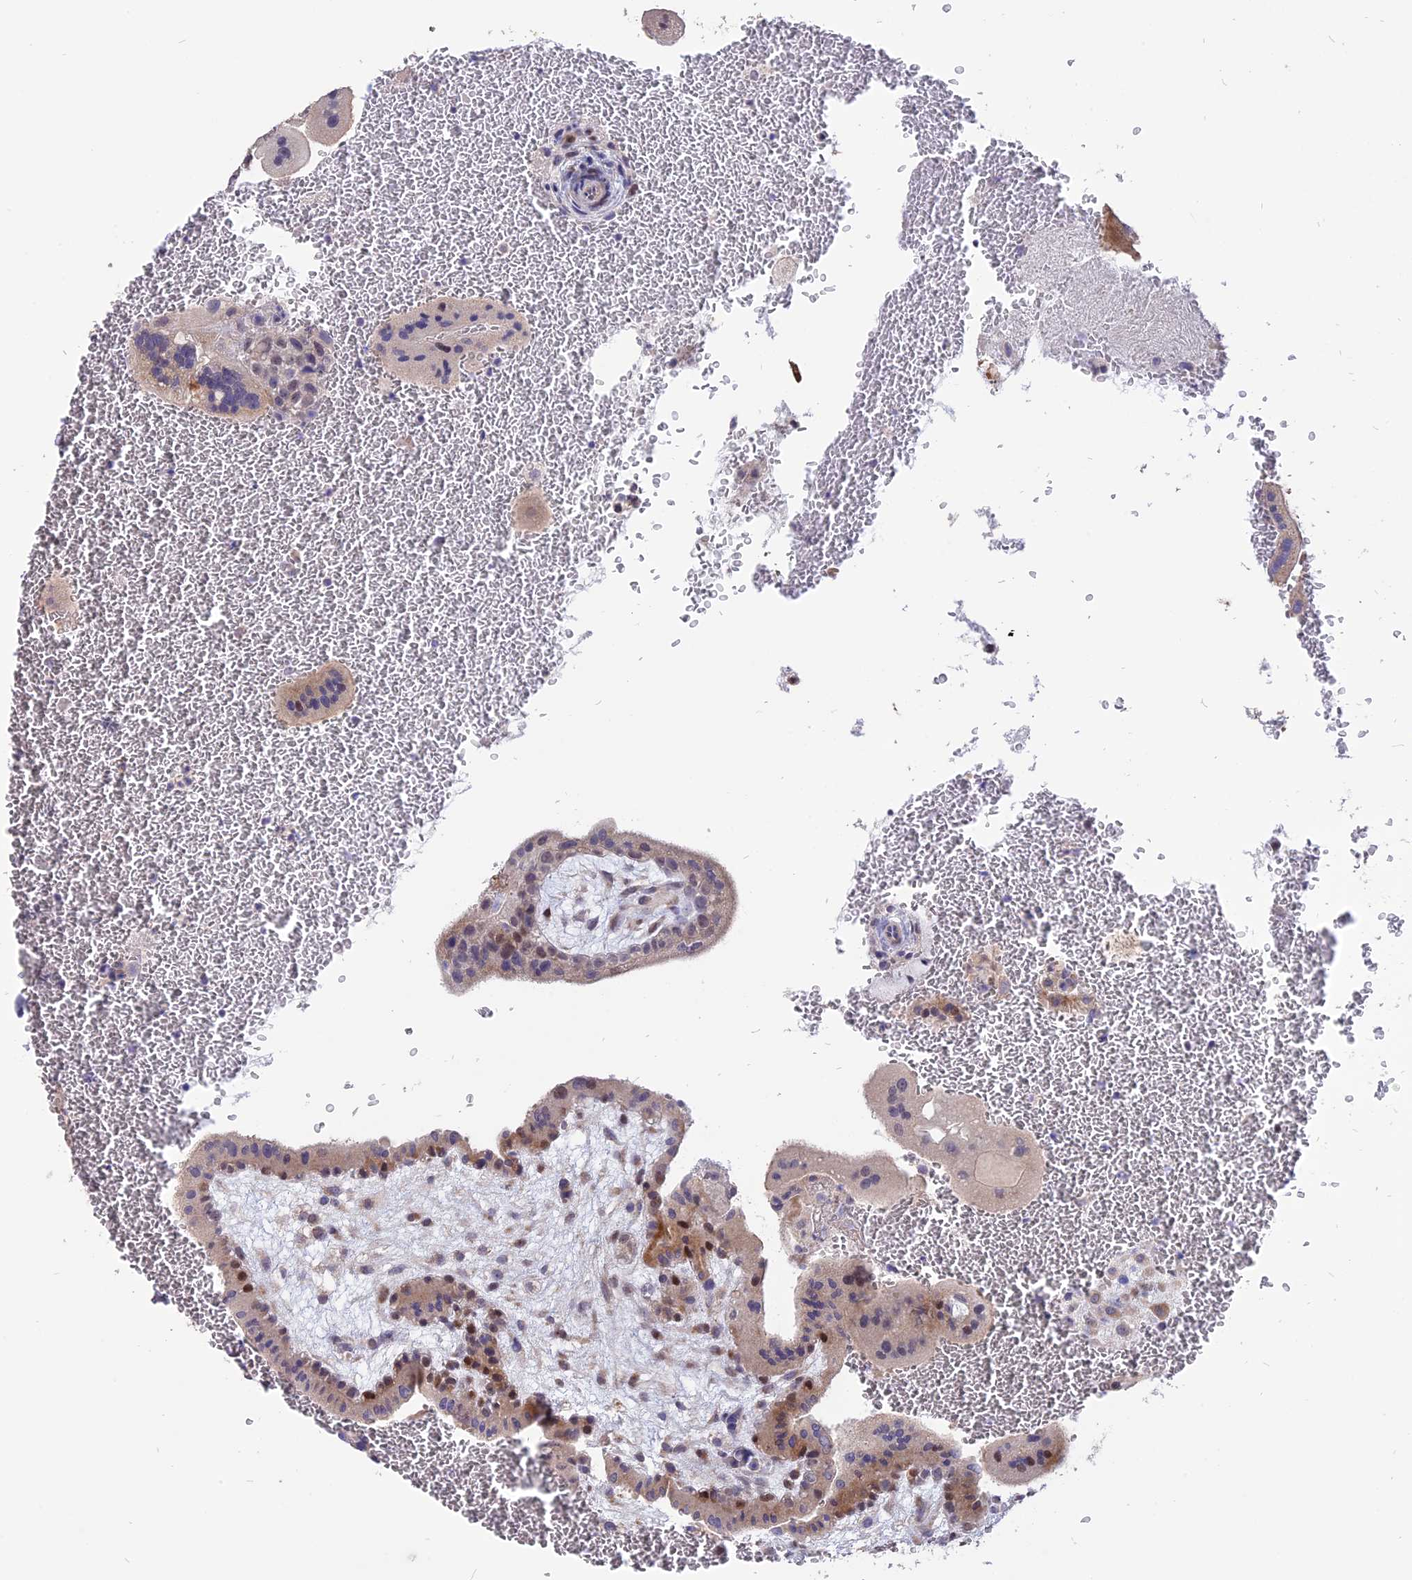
{"staining": {"intensity": "moderate", "quantity": "<25%", "location": "cytoplasmic/membranous,nuclear"}, "tissue": "placenta", "cell_type": "Trophoblastic cells", "image_type": "normal", "snomed": [{"axis": "morphology", "description": "Normal tissue, NOS"}, {"axis": "topography", "description": "Placenta"}], "caption": "A photomicrograph of placenta stained for a protein shows moderate cytoplasmic/membranous,nuclear brown staining in trophoblastic cells.", "gene": "TMEM263", "patient": {"sex": "female", "age": 35}}